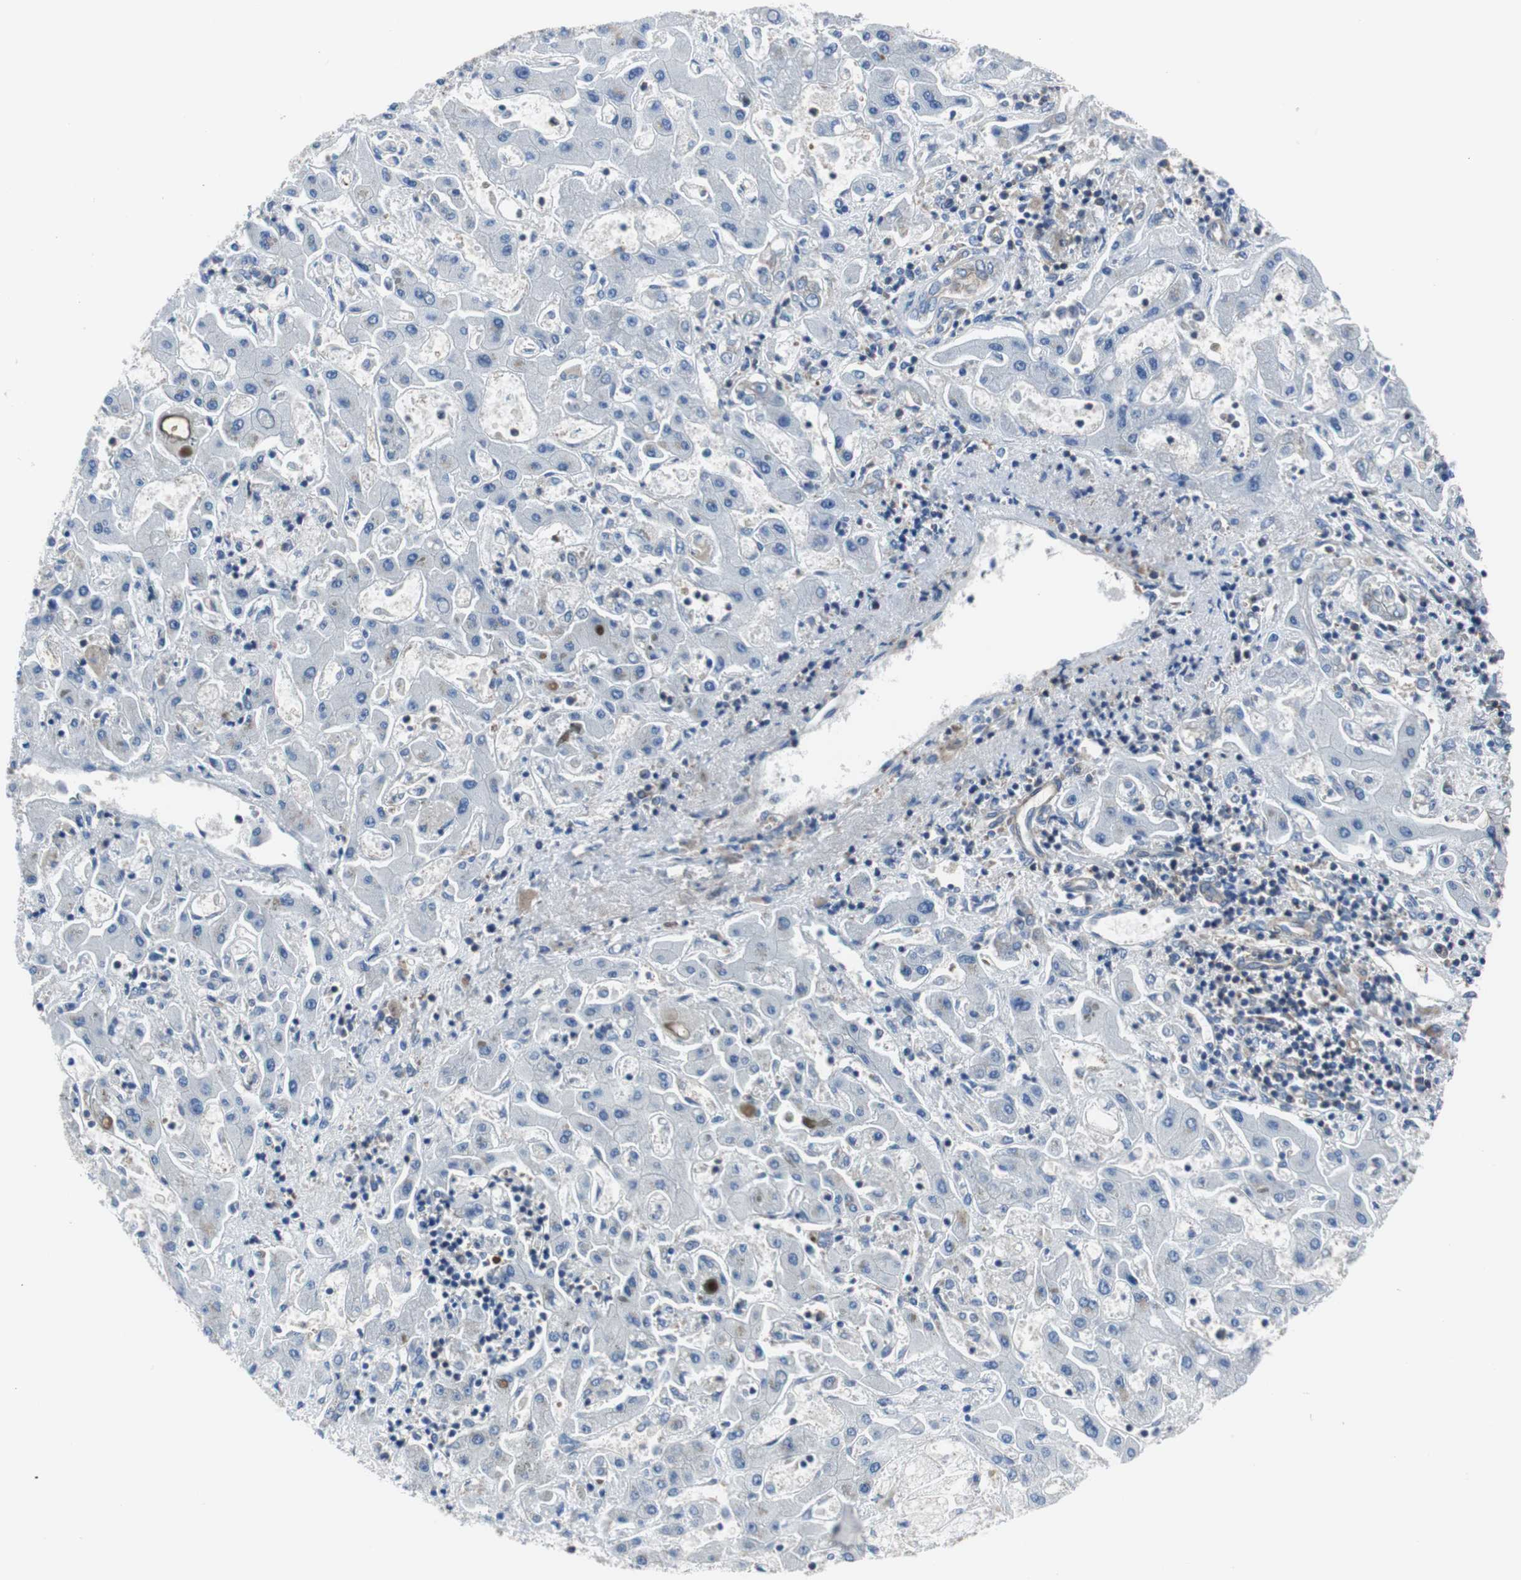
{"staining": {"intensity": "negative", "quantity": "none", "location": "none"}, "tissue": "liver cancer", "cell_type": "Tumor cells", "image_type": "cancer", "snomed": [{"axis": "morphology", "description": "Cholangiocarcinoma"}, {"axis": "topography", "description": "Liver"}], "caption": "Cholangiocarcinoma (liver) was stained to show a protein in brown. There is no significant positivity in tumor cells.", "gene": "BRAF", "patient": {"sex": "male", "age": 50}}